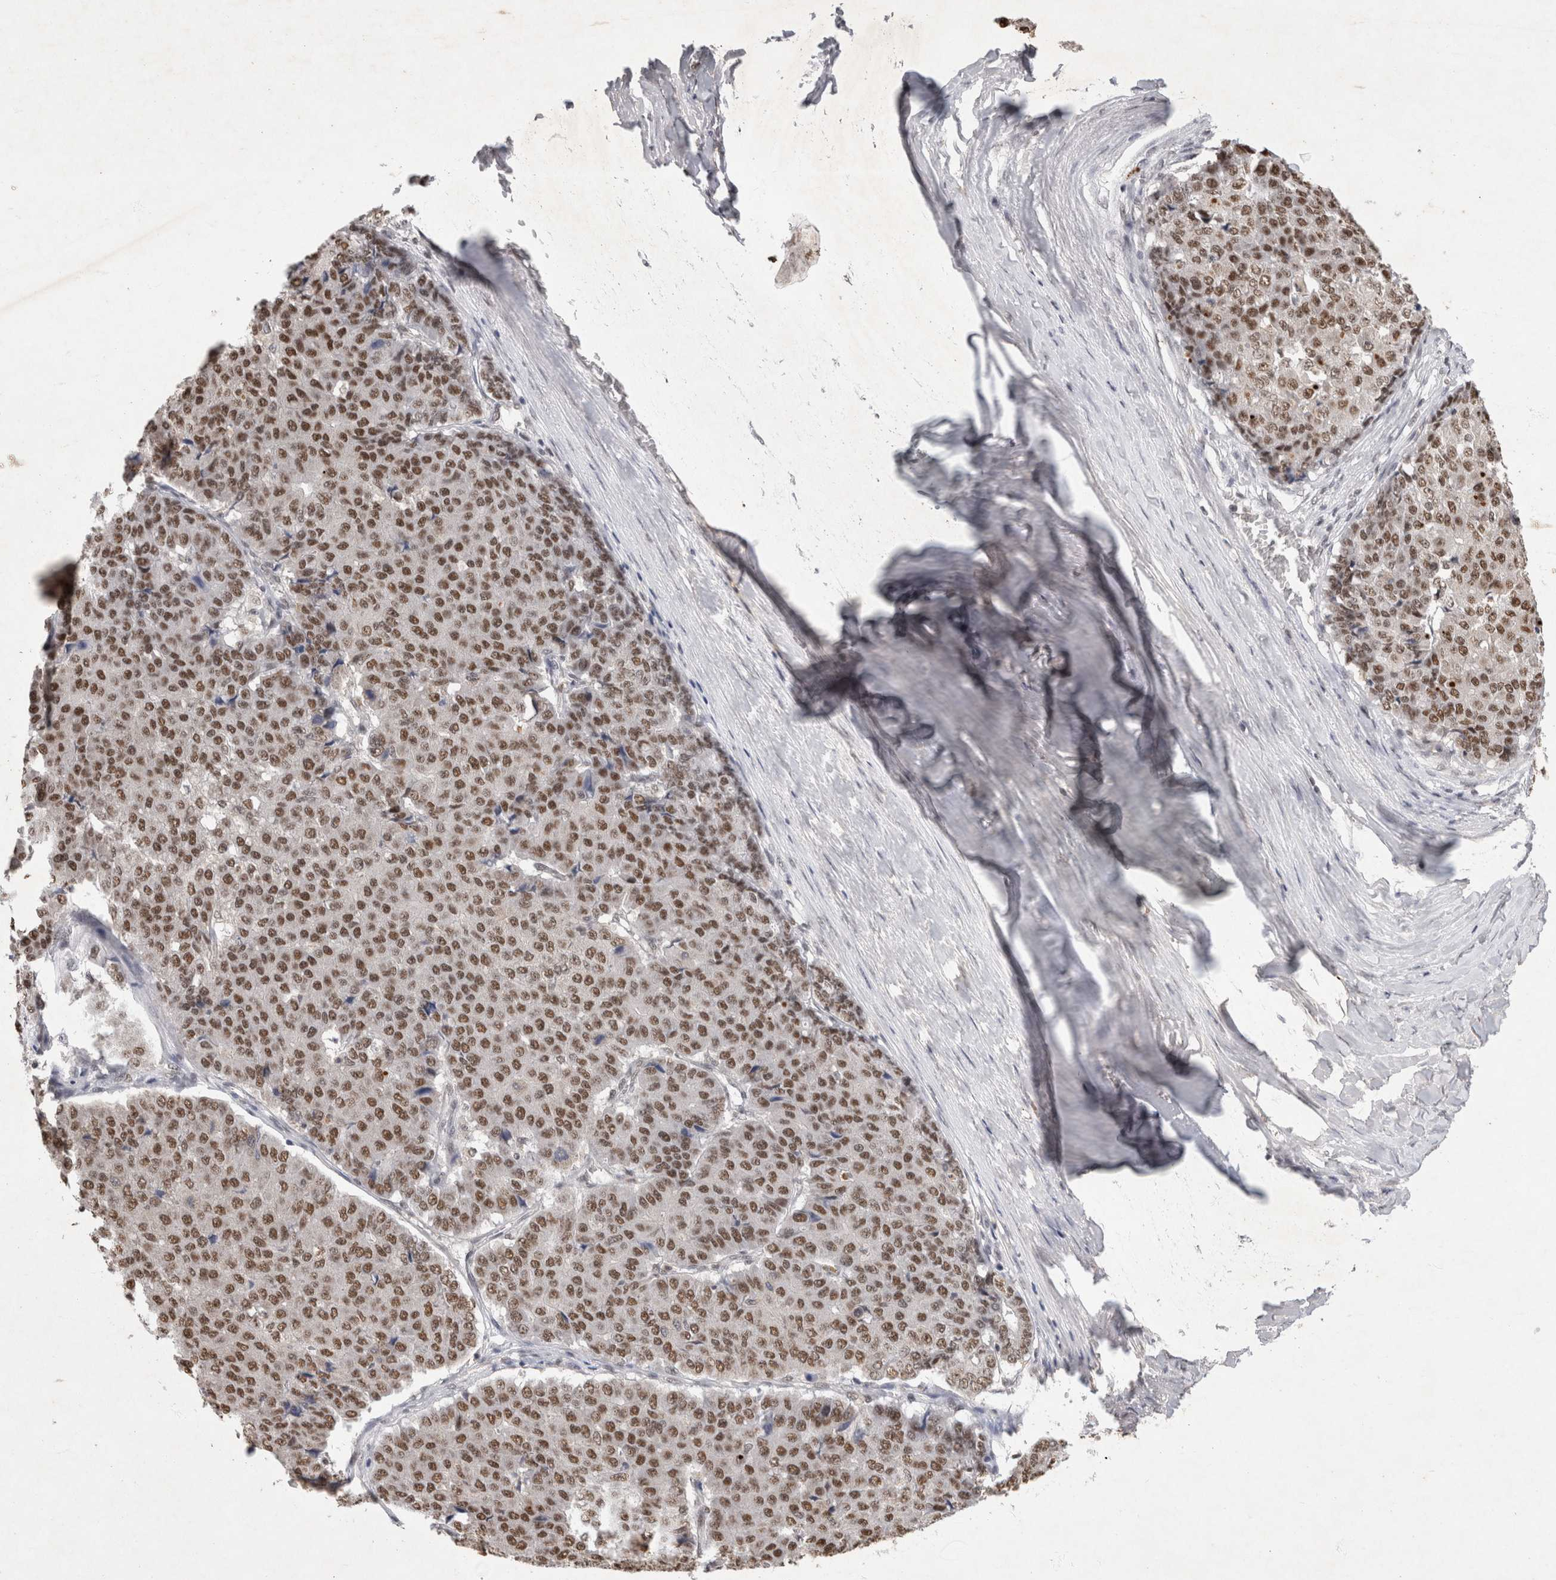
{"staining": {"intensity": "moderate", "quantity": ">75%", "location": "nuclear"}, "tissue": "pancreatic cancer", "cell_type": "Tumor cells", "image_type": "cancer", "snomed": [{"axis": "morphology", "description": "Adenocarcinoma, NOS"}, {"axis": "topography", "description": "Pancreas"}], "caption": "This is an image of immunohistochemistry staining of adenocarcinoma (pancreatic), which shows moderate positivity in the nuclear of tumor cells.", "gene": "XRCC5", "patient": {"sex": "male", "age": 50}}